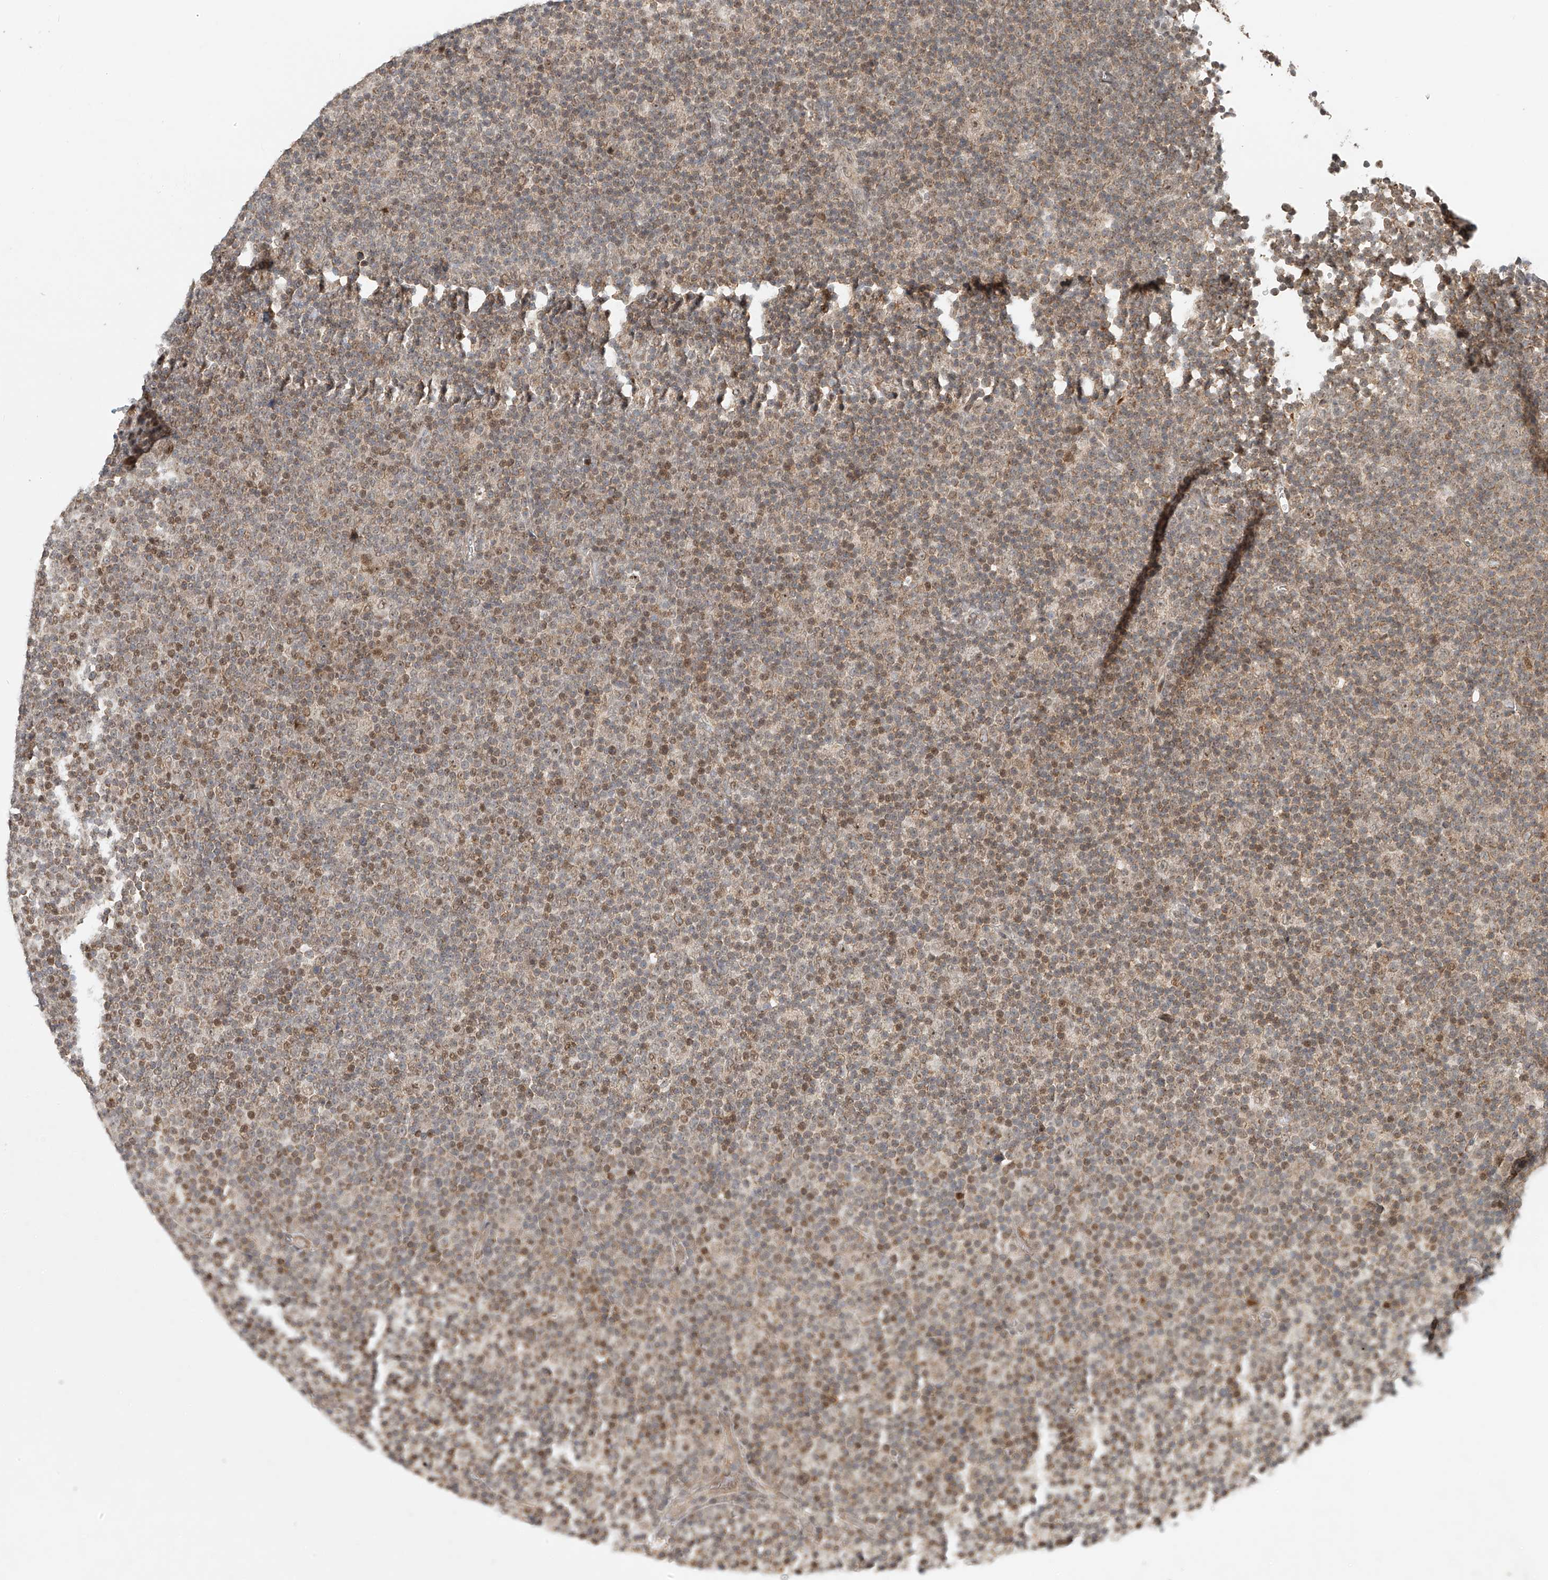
{"staining": {"intensity": "weak", "quantity": "25%-75%", "location": "cytoplasmic/membranous,nuclear"}, "tissue": "lymphoma", "cell_type": "Tumor cells", "image_type": "cancer", "snomed": [{"axis": "morphology", "description": "Malignant lymphoma, non-Hodgkin's type, Low grade"}, {"axis": "topography", "description": "Lymph node"}], "caption": "Tumor cells display low levels of weak cytoplasmic/membranous and nuclear expression in about 25%-75% of cells in low-grade malignant lymphoma, non-Hodgkin's type.", "gene": "SYTL3", "patient": {"sex": "female", "age": 67}}